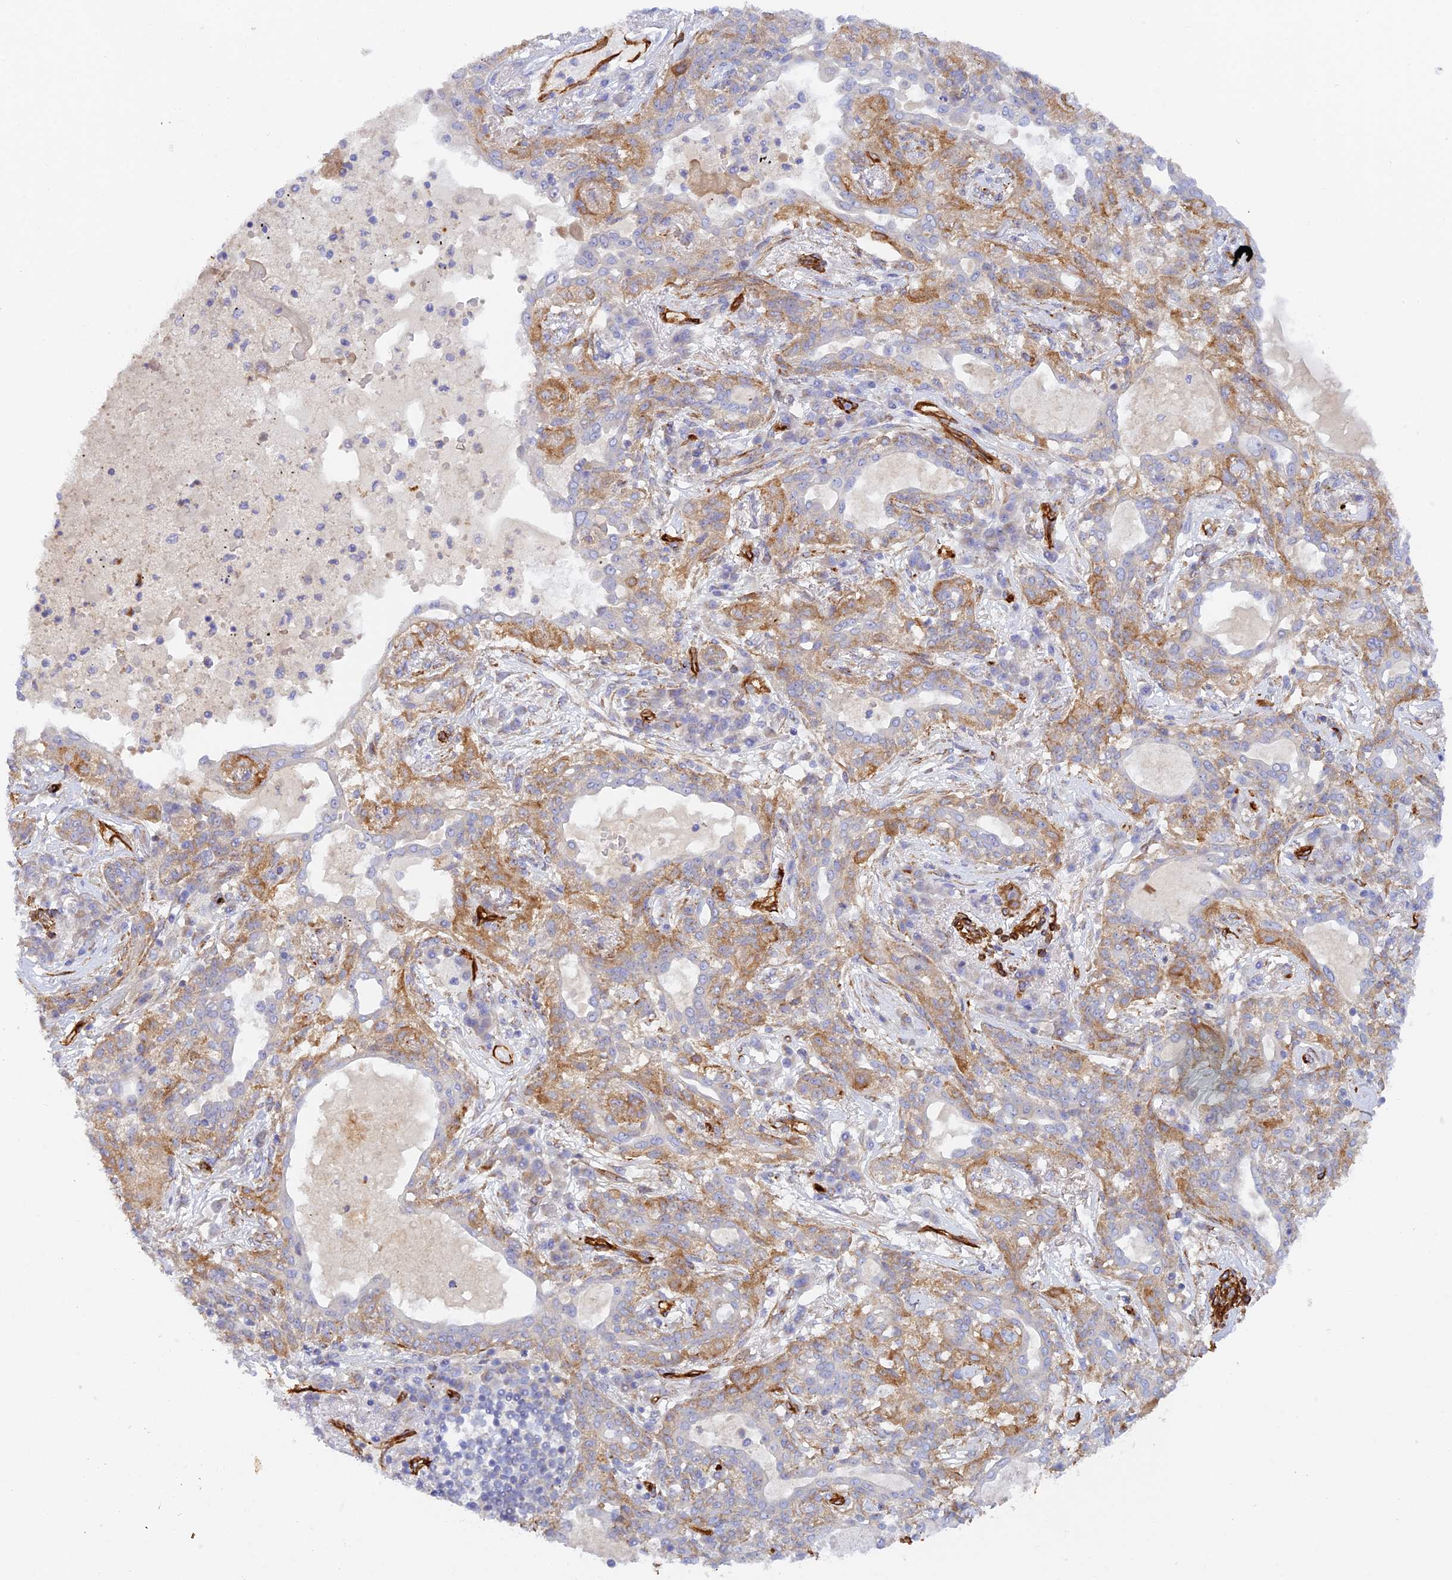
{"staining": {"intensity": "moderate", "quantity": "25%-75%", "location": "cytoplasmic/membranous"}, "tissue": "lung cancer", "cell_type": "Tumor cells", "image_type": "cancer", "snomed": [{"axis": "morphology", "description": "Squamous cell carcinoma, NOS"}, {"axis": "topography", "description": "Lung"}], "caption": "Human lung cancer (squamous cell carcinoma) stained for a protein (brown) exhibits moderate cytoplasmic/membranous positive positivity in about 25%-75% of tumor cells.", "gene": "MYO9A", "patient": {"sex": "female", "age": 70}}